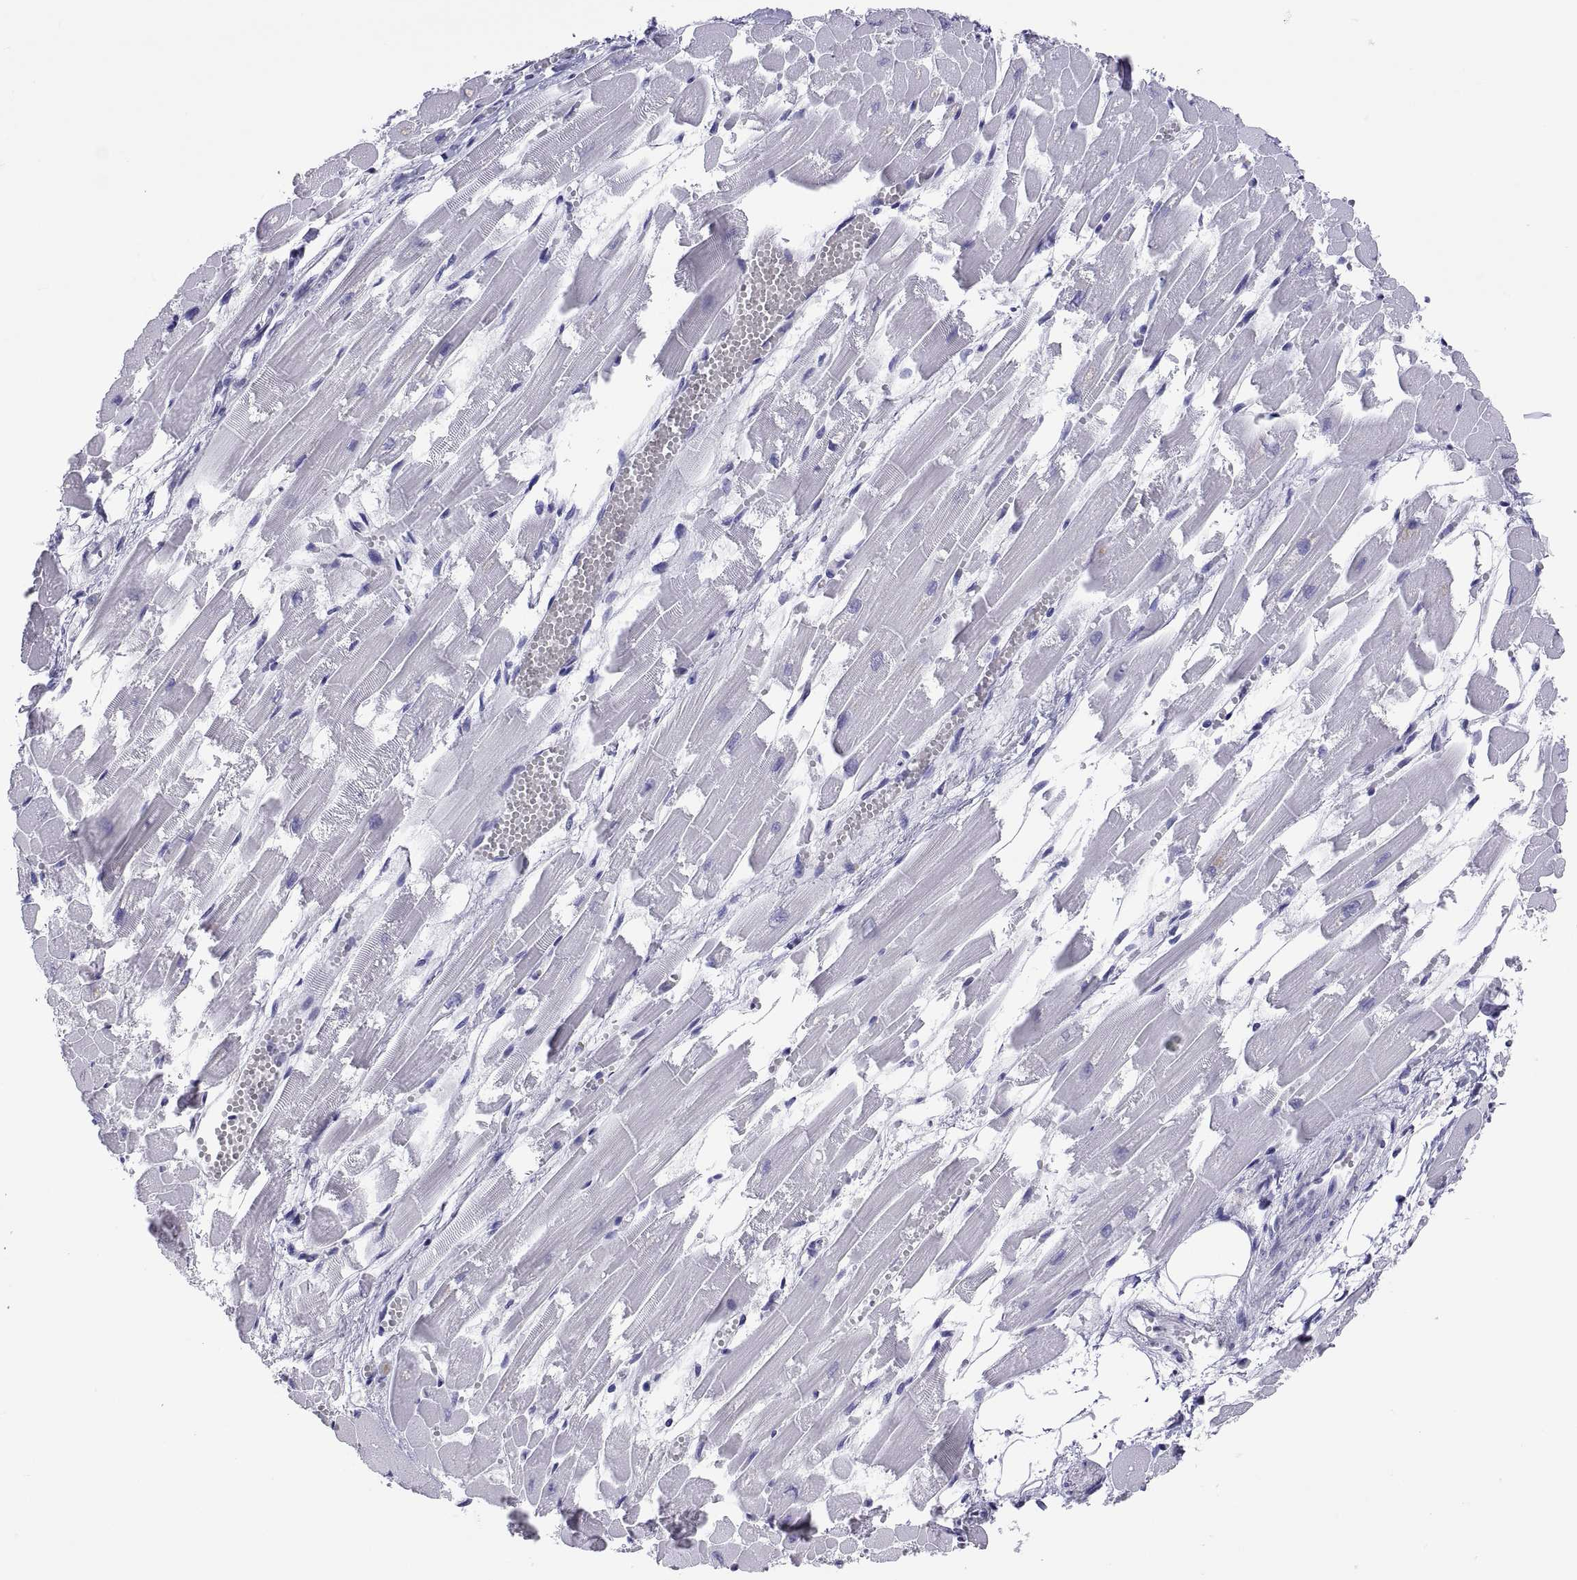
{"staining": {"intensity": "negative", "quantity": "none", "location": "none"}, "tissue": "heart muscle", "cell_type": "Cardiomyocytes", "image_type": "normal", "snomed": [{"axis": "morphology", "description": "Normal tissue, NOS"}, {"axis": "topography", "description": "Heart"}], "caption": "DAB immunohistochemical staining of benign heart muscle reveals no significant positivity in cardiomyocytes.", "gene": "QRICH2", "patient": {"sex": "female", "age": 52}}